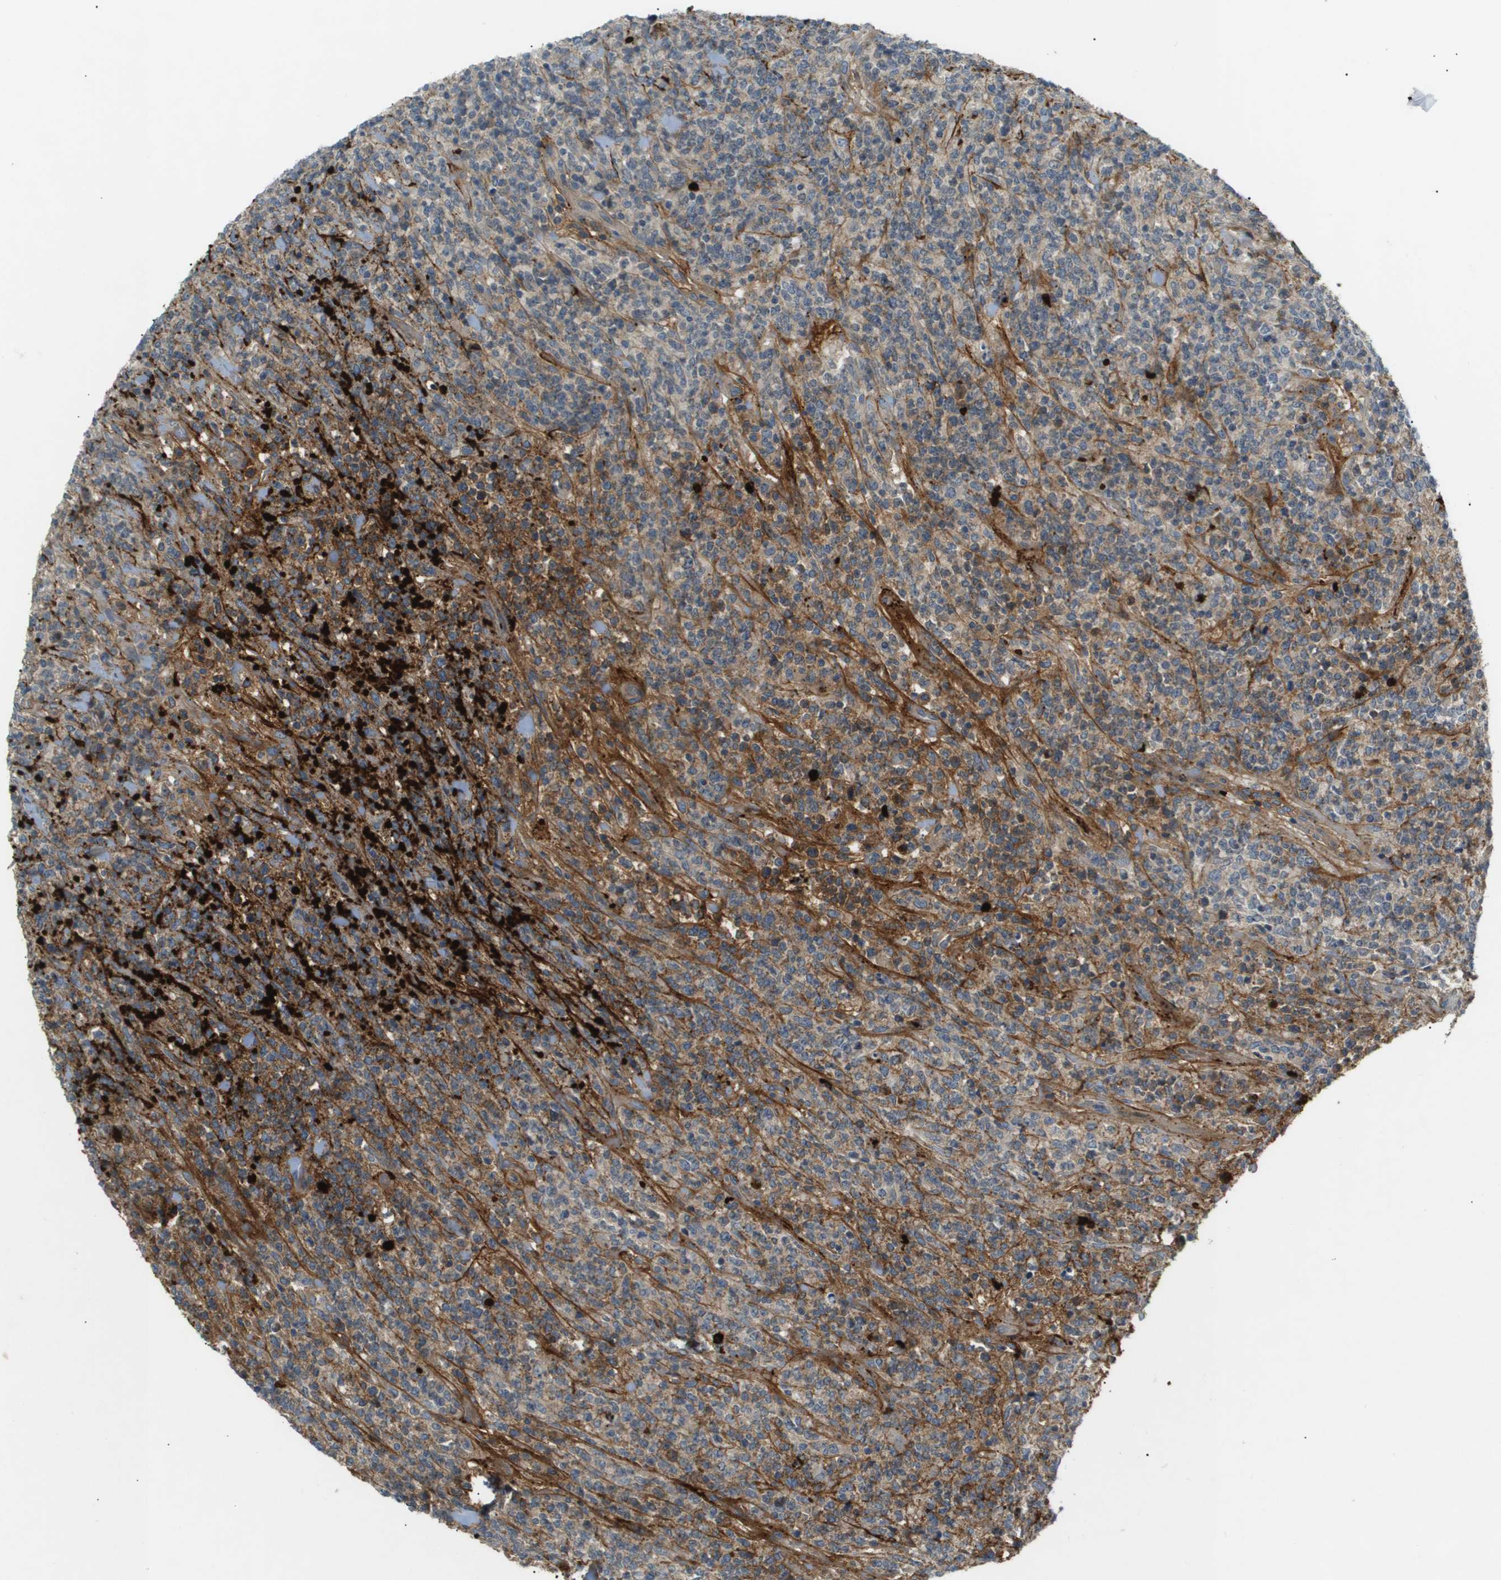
{"staining": {"intensity": "weak", "quantity": "<25%", "location": "cytoplasmic/membranous"}, "tissue": "lymphoma", "cell_type": "Tumor cells", "image_type": "cancer", "snomed": [{"axis": "morphology", "description": "Malignant lymphoma, non-Hodgkin's type, High grade"}, {"axis": "topography", "description": "Soft tissue"}], "caption": "High magnification brightfield microscopy of lymphoma stained with DAB (brown) and counterstained with hematoxylin (blue): tumor cells show no significant staining.", "gene": "VTN", "patient": {"sex": "male", "age": 18}}